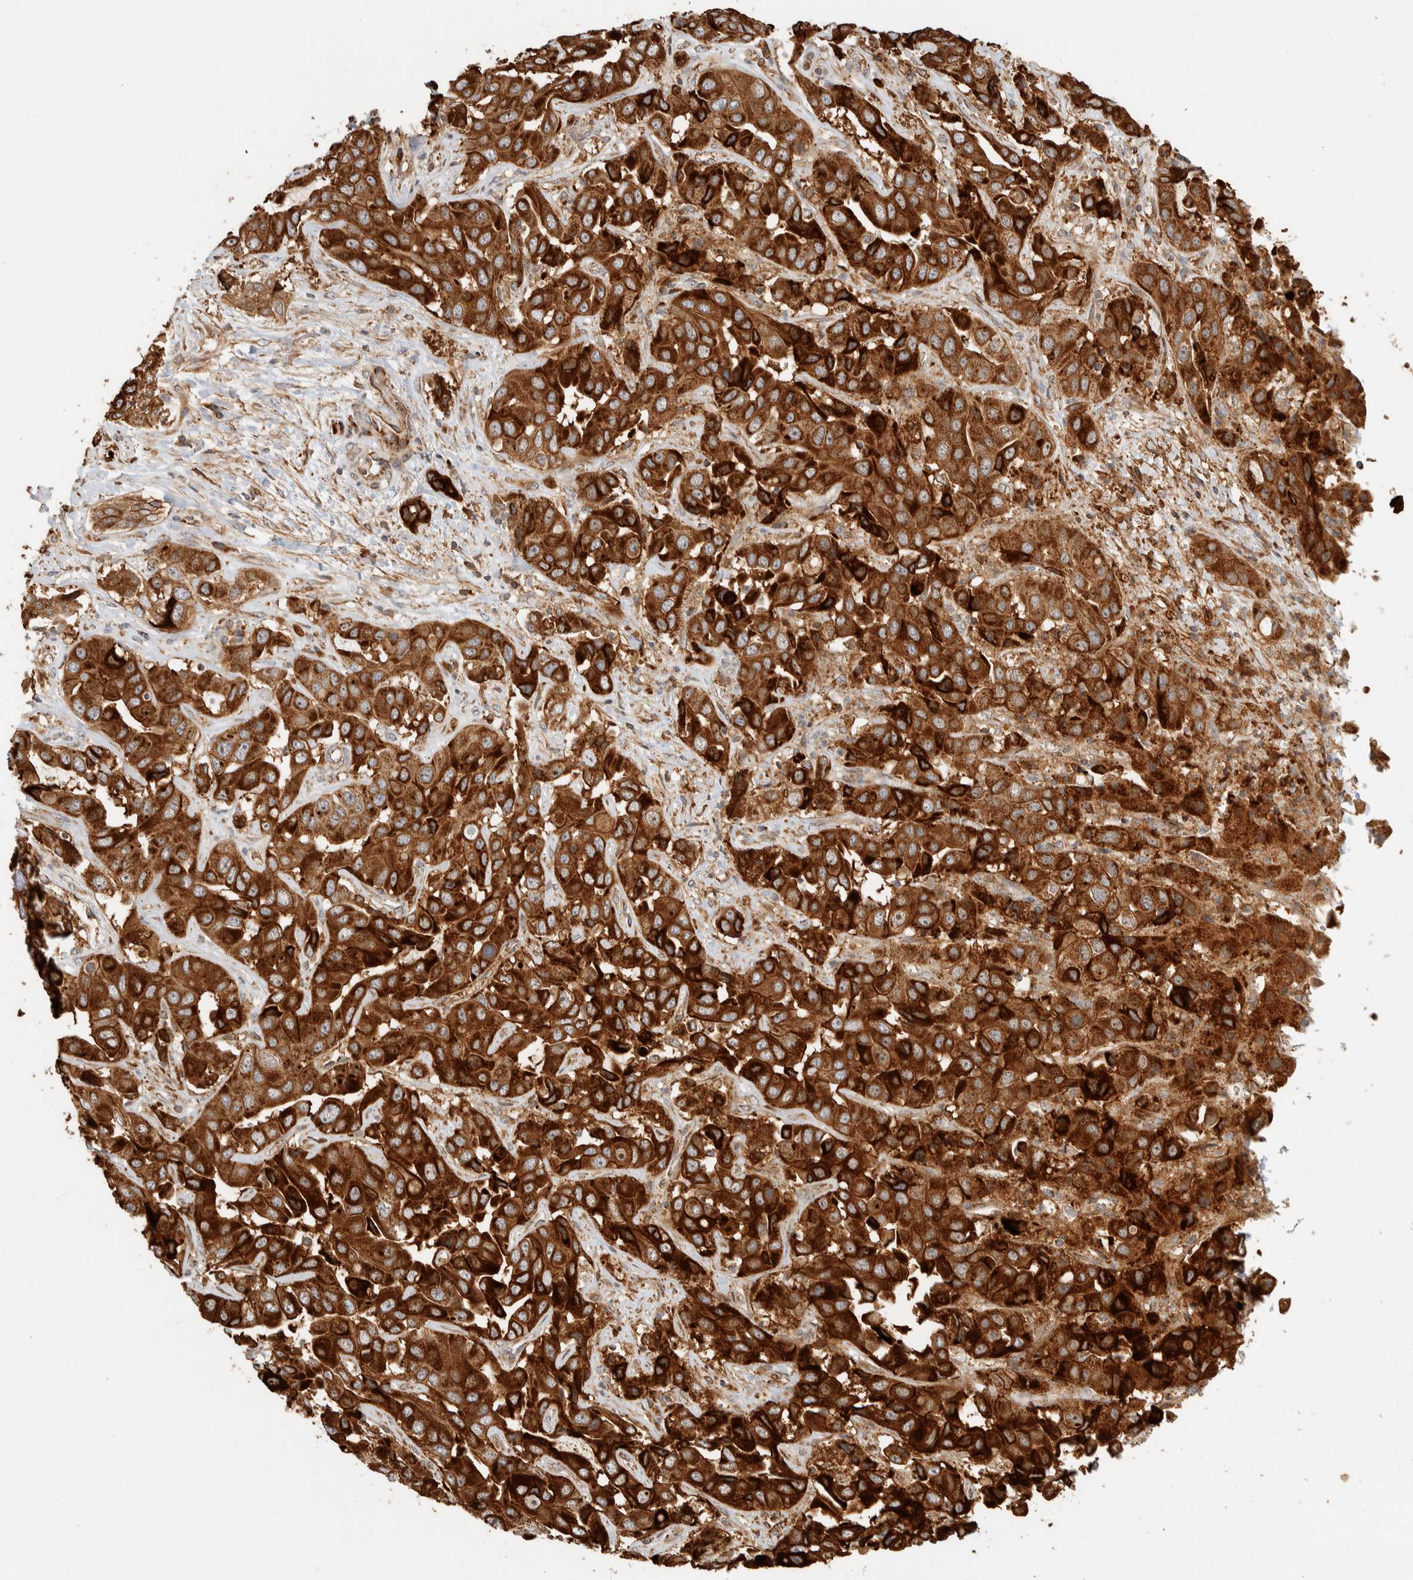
{"staining": {"intensity": "strong", "quantity": ">75%", "location": "cytoplasmic/membranous"}, "tissue": "liver cancer", "cell_type": "Tumor cells", "image_type": "cancer", "snomed": [{"axis": "morphology", "description": "Cholangiocarcinoma"}, {"axis": "topography", "description": "Liver"}], "caption": "Brown immunohistochemical staining in human liver cancer demonstrates strong cytoplasmic/membranous staining in approximately >75% of tumor cells.", "gene": "KIF9", "patient": {"sex": "female", "age": 52}}